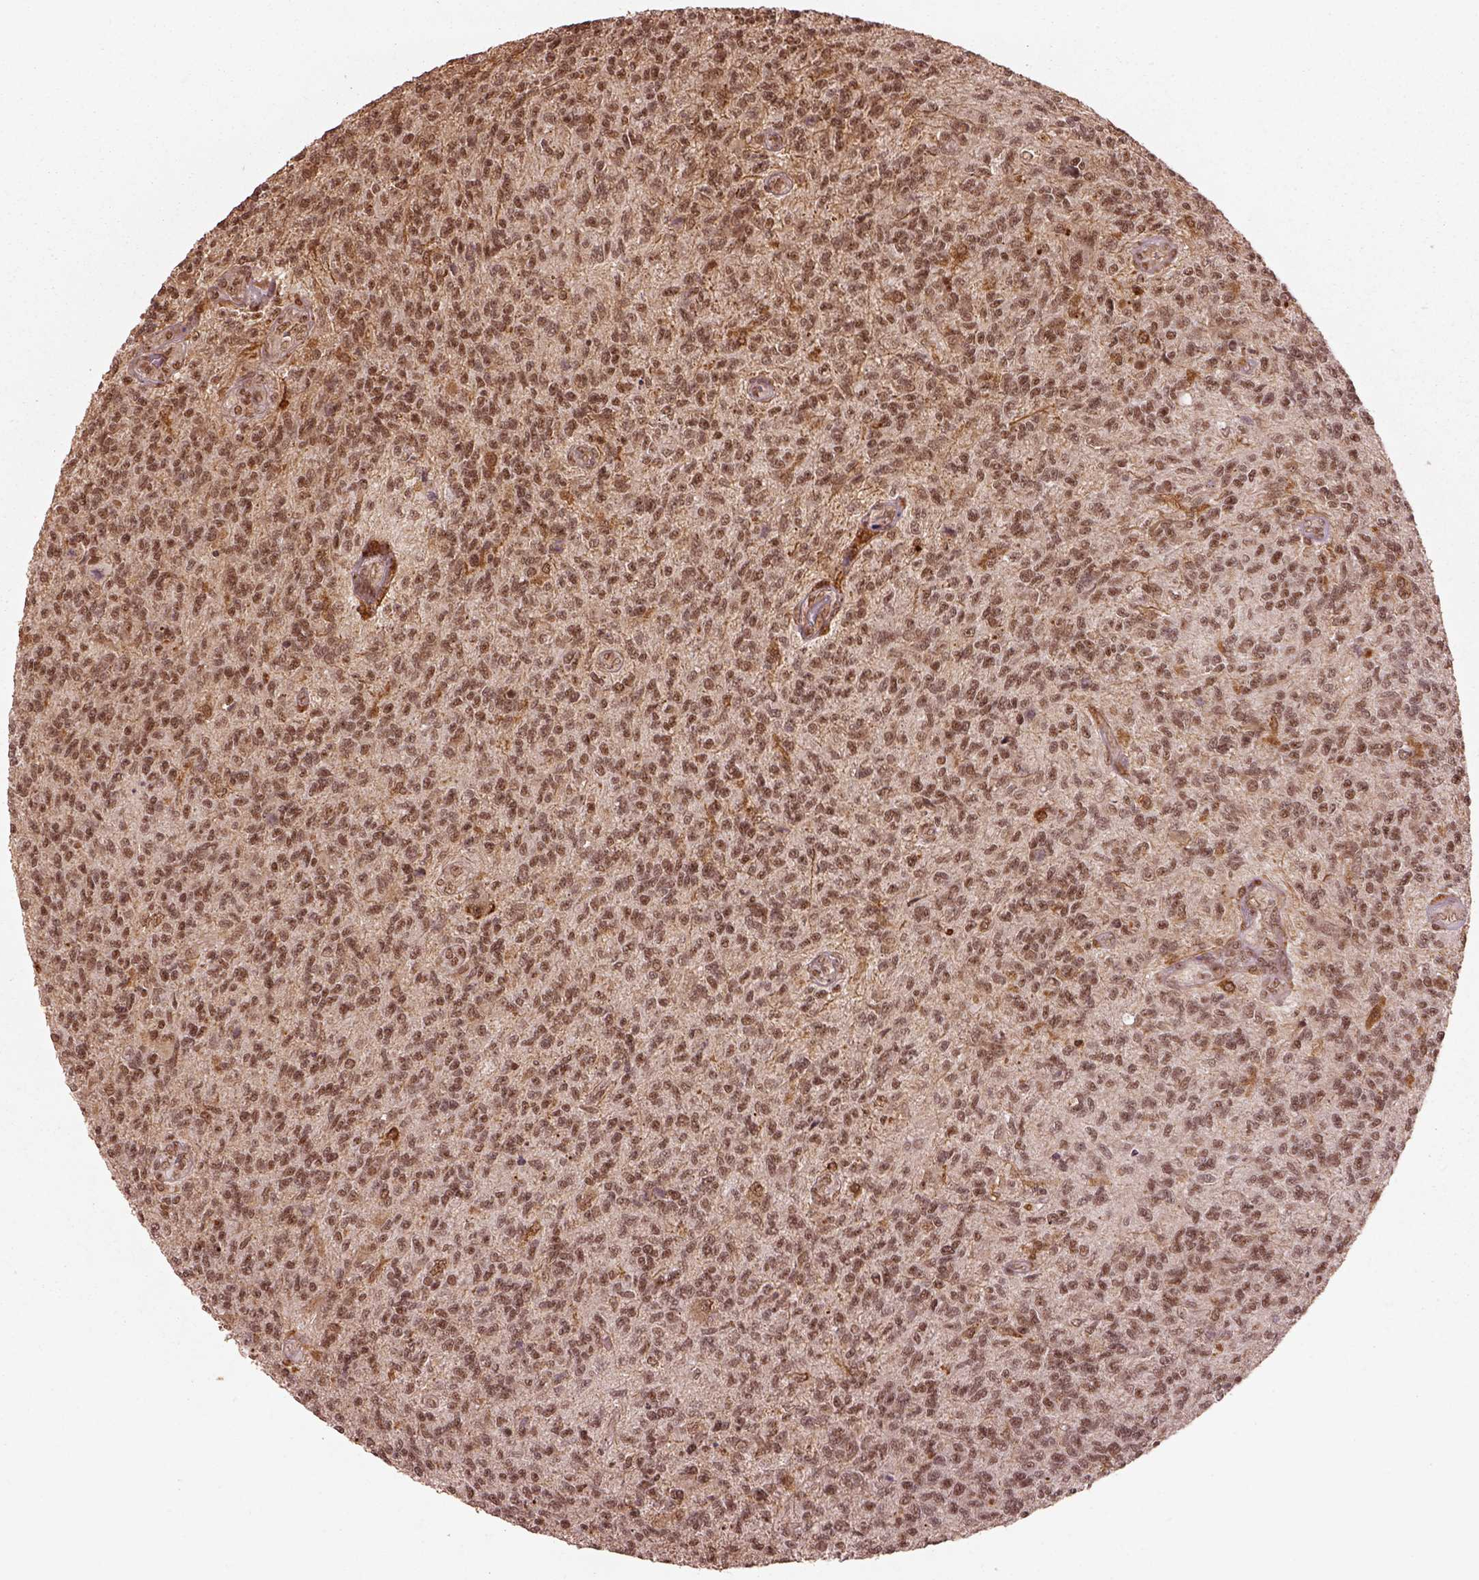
{"staining": {"intensity": "moderate", "quantity": ">75%", "location": "nuclear"}, "tissue": "glioma", "cell_type": "Tumor cells", "image_type": "cancer", "snomed": [{"axis": "morphology", "description": "Glioma, malignant, High grade"}, {"axis": "topography", "description": "Brain"}], "caption": "IHC staining of glioma, which reveals medium levels of moderate nuclear staining in approximately >75% of tumor cells indicating moderate nuclear protein positivity. The staining was performed using DAB (3,3'-diaminobenzidine) (brown) for protein detection and nuclei were counterstained in hematoxylin (blue).", "gene": "BRD9", "patient": {"sex": "male", "age": 56}}